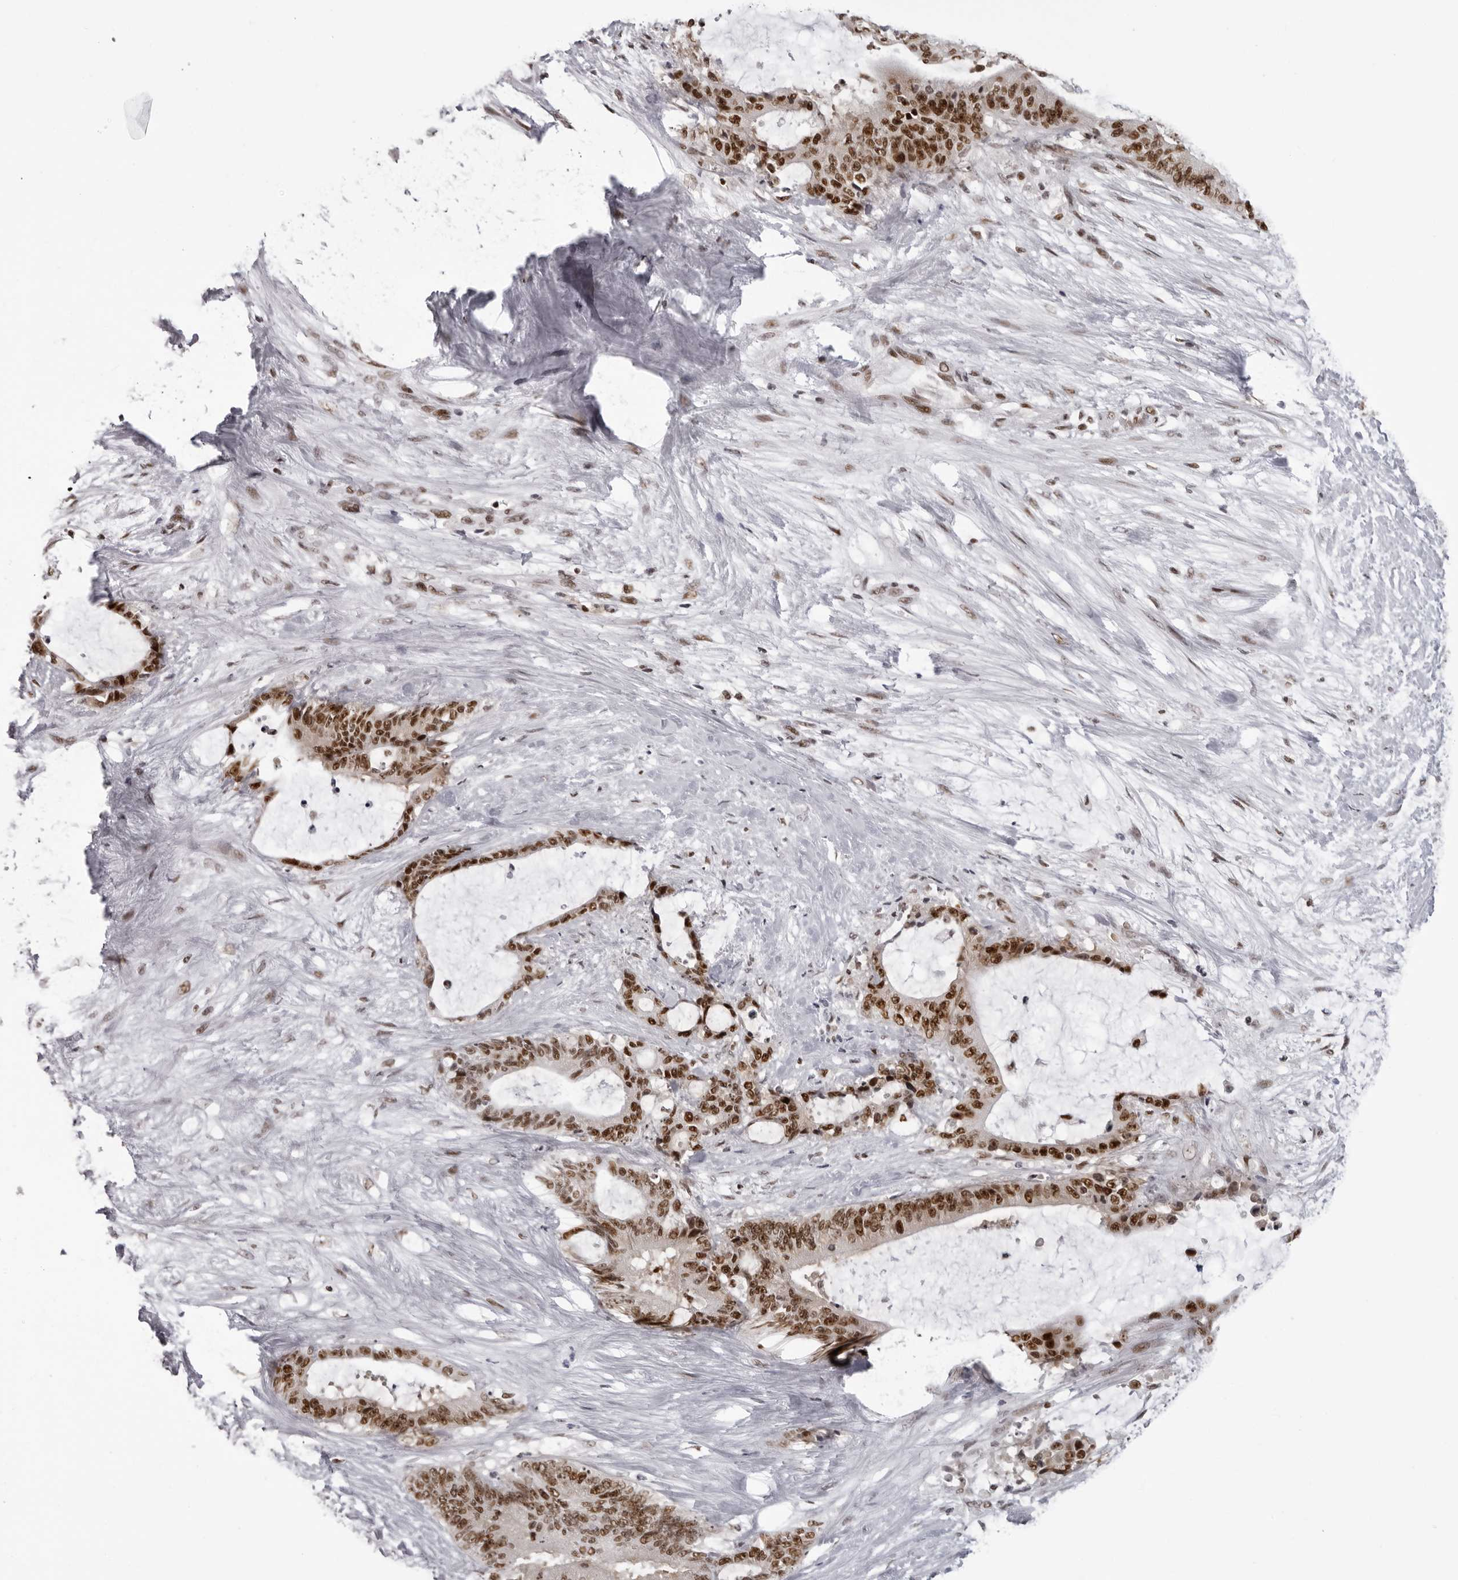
{"staining": {"intensity": "strong", "quantity": ">75%", "location": "nuclear"}, "tissue": "liver cancer", "cell_type": "Tumor cells", "image_type": "cancer", "snomed": [{"axis": "morphology", "description": "Normal tissue, NOS"}, {"axis": "morphology", "description": "Cholangiocarcinoma"}, {"axis": "topography", "description": "Liver"}, {"axis": "topography", "description": "Peripheral nerve tissue"}], "caption": "Human liver cancer stained with a brown dye reveals strong nuclear positive staining in approximately >75% of tumor cells.", "gene": "HEXIM2", "patient": {"sex": "female", "age": 73}}